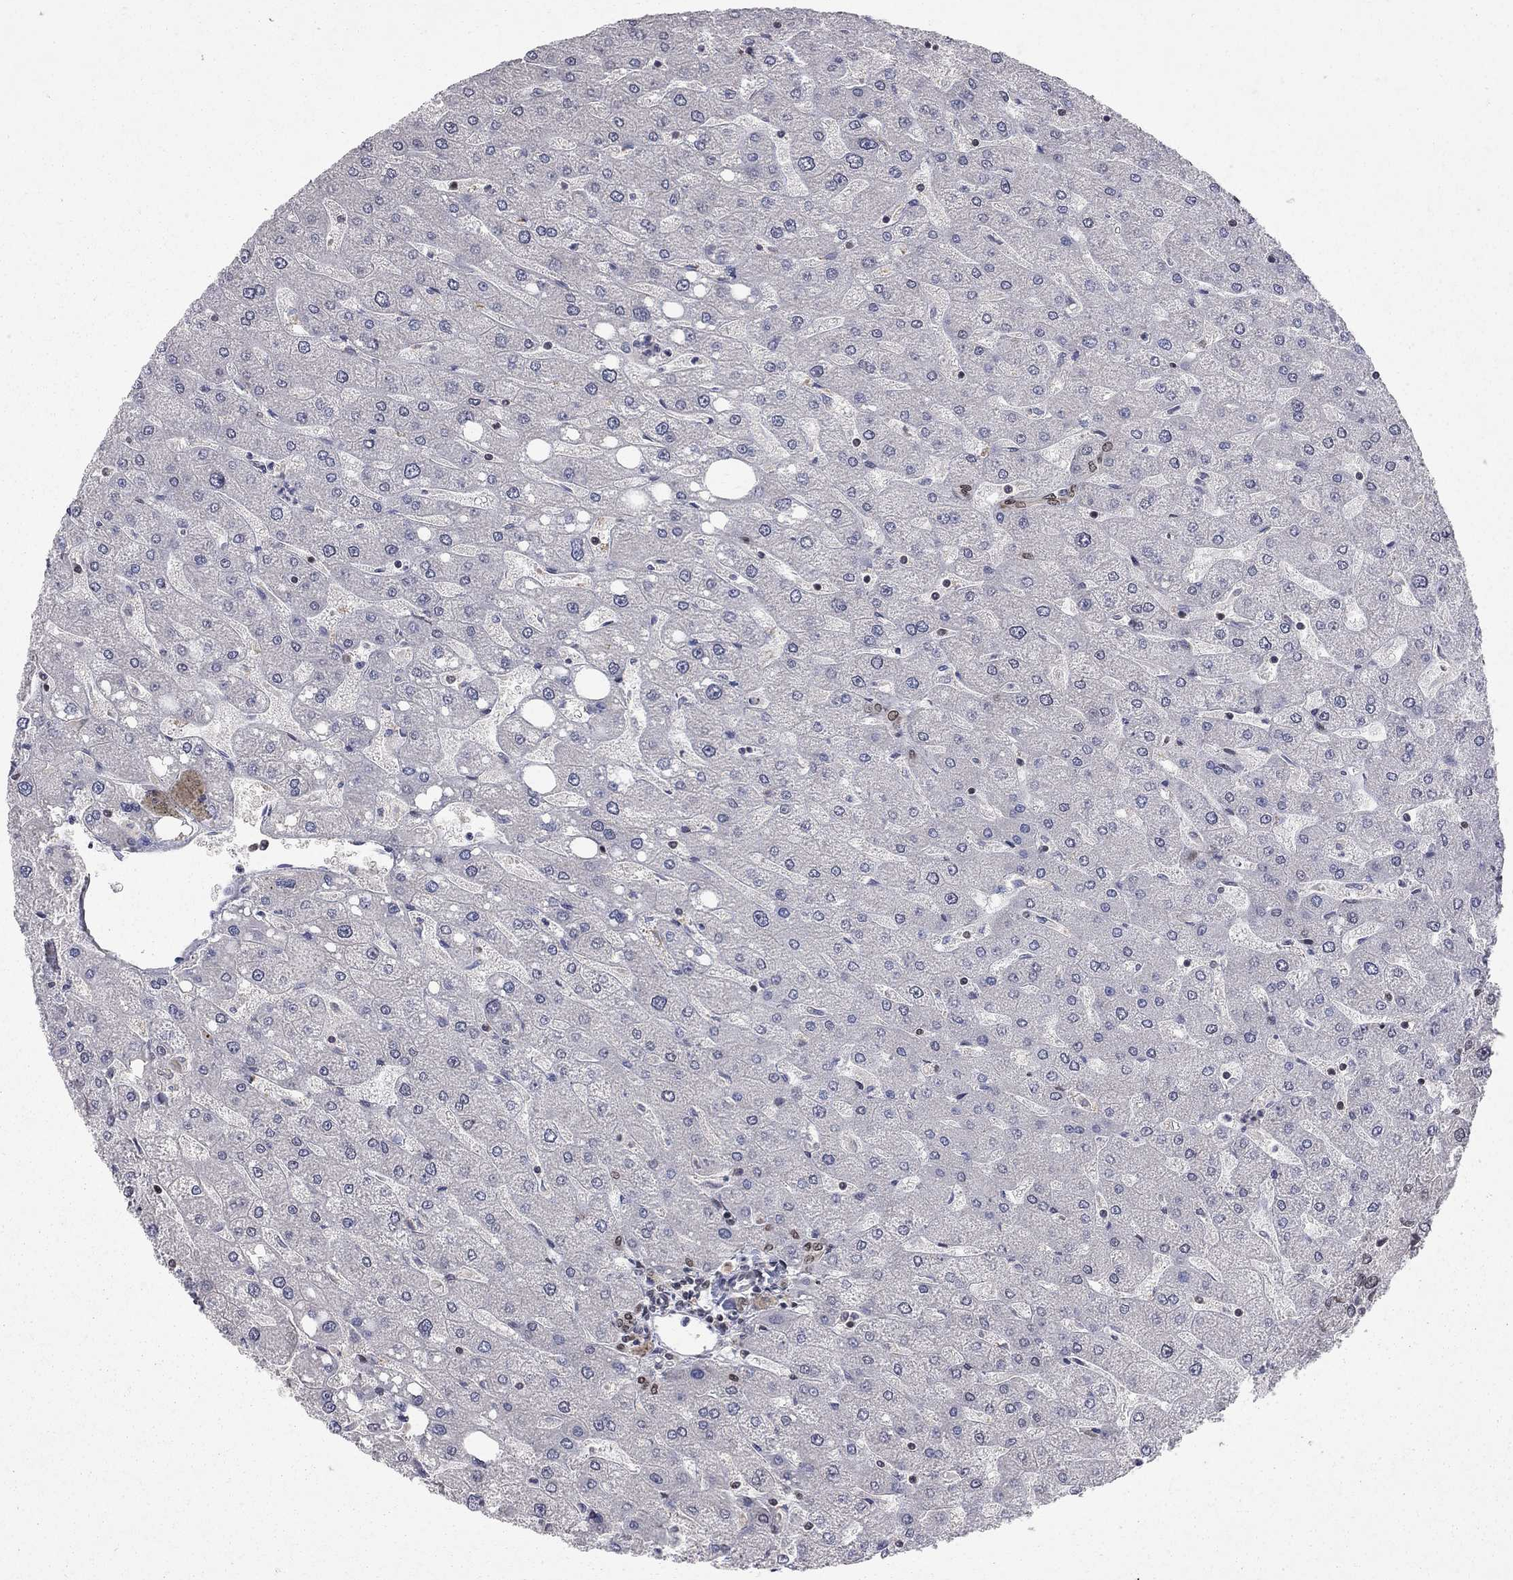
{"staining": {"intensity": "weak", "quantity": ">75%", "location": "nuclear"}, "tissue": "liver", "cell_type": "Cholangiocytes", "image_type": "normal", "snomed": [{"axis": "morphology", "description": "Normal tissue, NOS"}, {"axis": "topography", "description": "Liver"}], "caption": "Liver stained with DAB (3,3'-diaminobenzidine) immunohistochemistry reveals low levels of weak nuclear positivity in about >75% of cholangiocytes.", "gene": "SAP30L", "patient": {"sex": "male", "age": 67}}